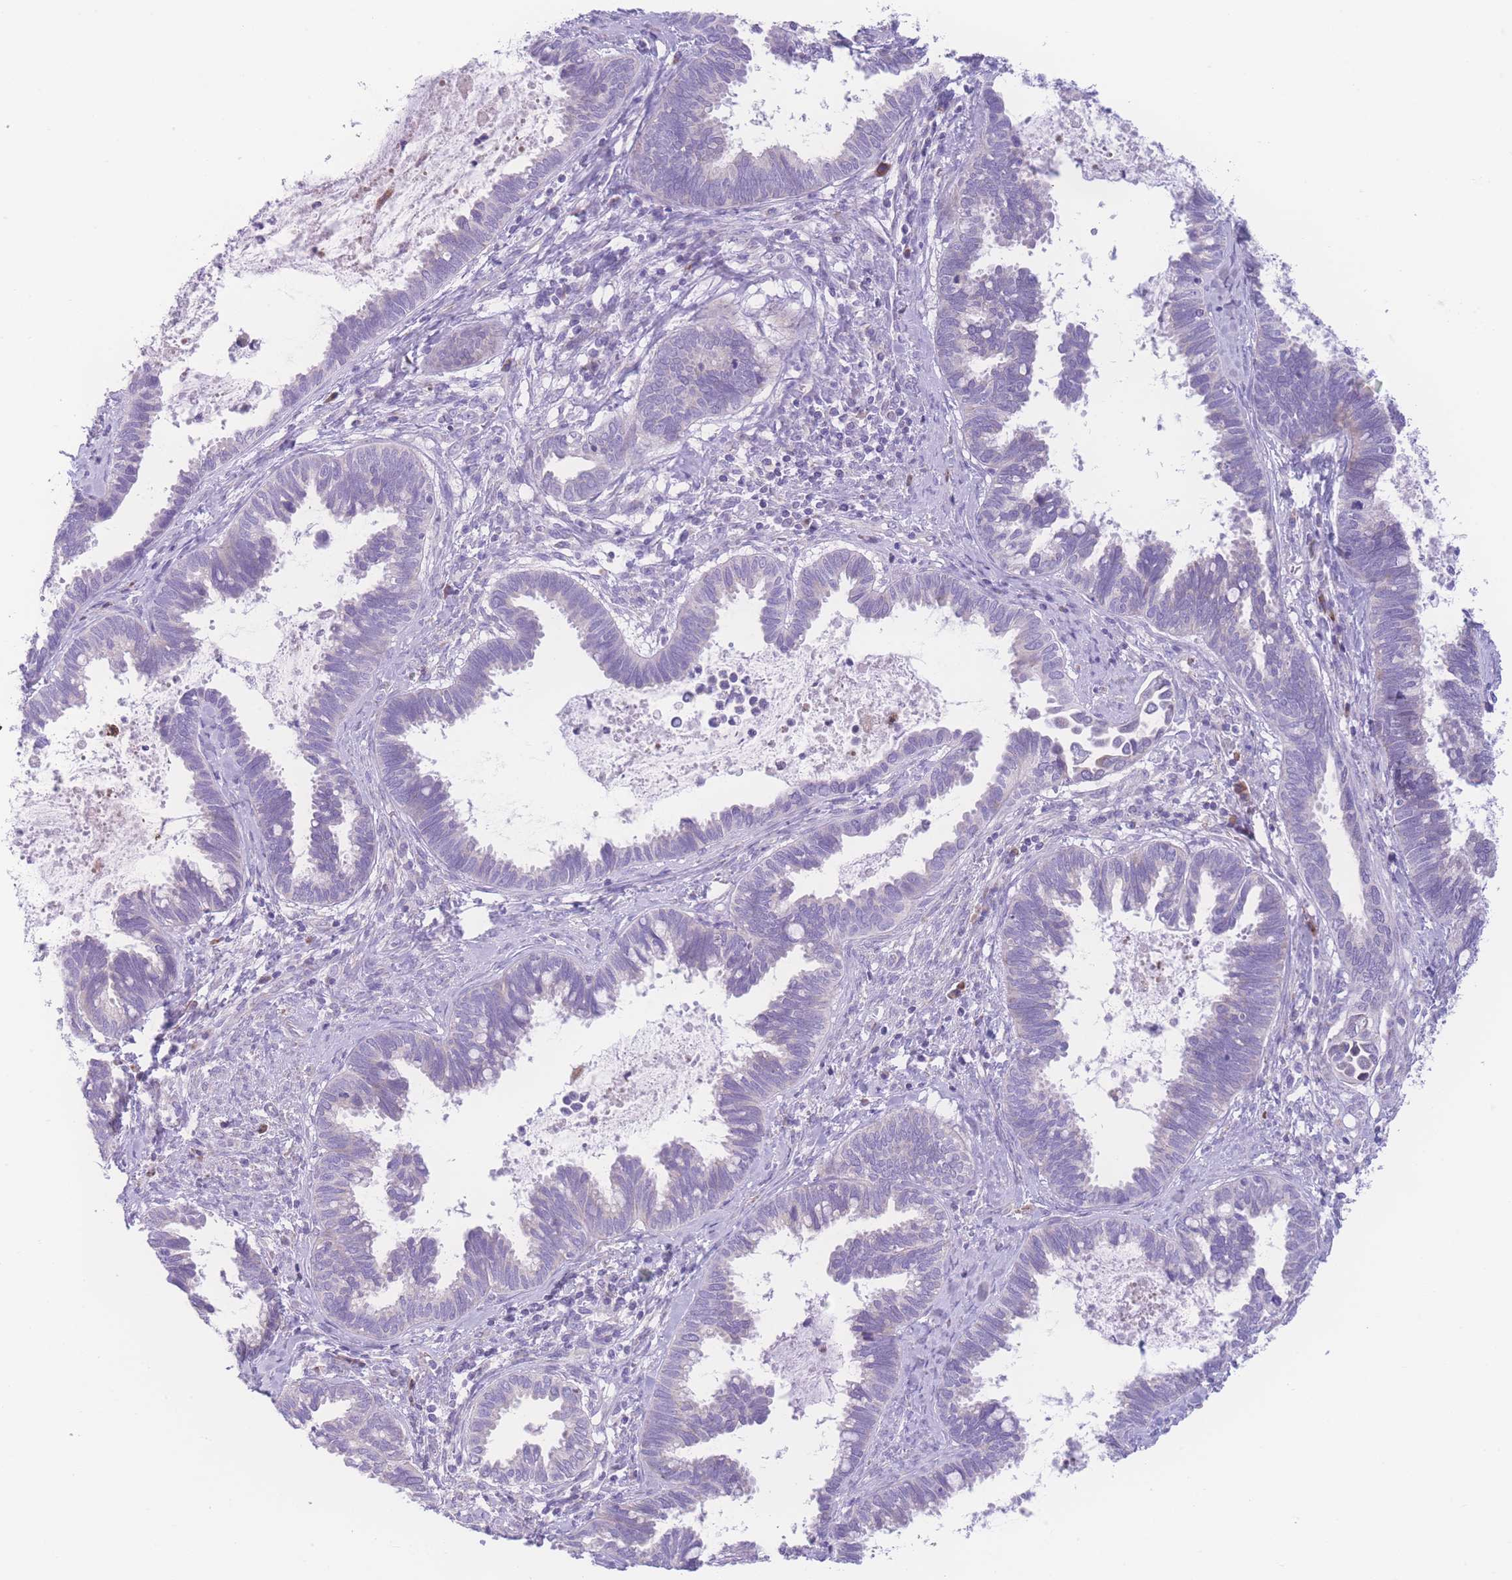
{"staining": {"intensity": "negative", "quantity": "none", "location": "none"}, "tissue": "cervical cancer", "cell_type": "Tumor cells", "image_type": "cancer", "snomed": [{"axis": "morphology", "description": "Adenocarcinoma, NOS"}, {"axis": "topography", "description": "Cervix"}], "caption": "This is a photomicrograph of immunohistochemistry staining of cervical cancer, which shows no expression in tumor cells. (DAB (3,3'-diaminobenzidine) immunohistochemistry with hematoxylin counter stain).", "gene": "NBEAL1", "patient": {"sex": "female", "age": 37}}